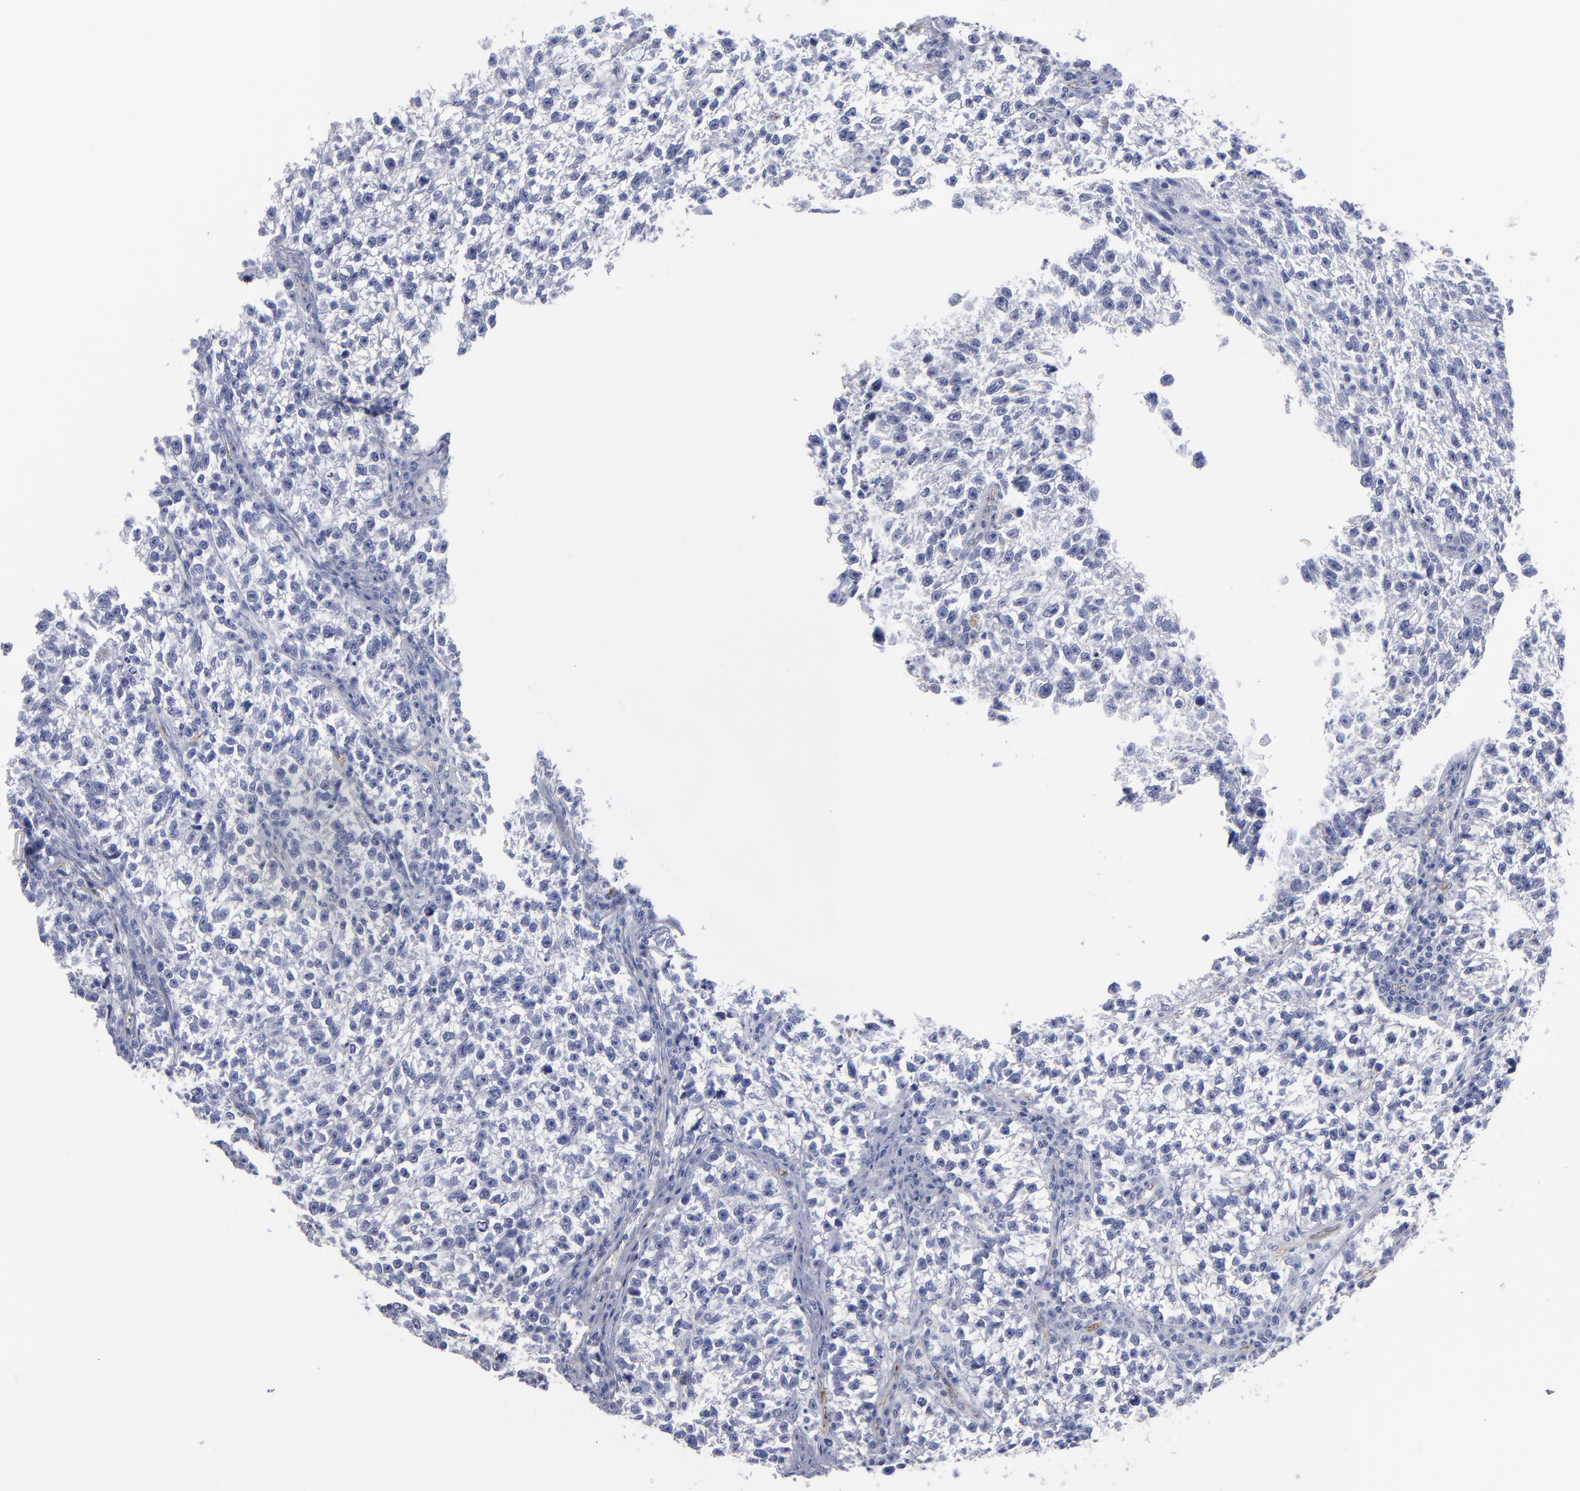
{"staining": {"intensity": "negative", "quantity": "none", "location": "none"}, "tissue": "testis cancer", "cell_type": "Tumor cells", "image_type": "cancer", "snomed": [{"axis": "morphology", "description": "Seminoma, NOS"}, {"axis": "topography", "description": "Testis"}], "caption": "High power microscopy photomicrograph of an immunohistochemistry micrograph of testis cancer (seminoma), revealing no significant expression in tumor cells. (Stains: DAB immunohistochemistry (IHC) with hematoxylin counter stain, Microscopy: brightfield microscopy at high magnification).", "gene": "TM4SF1", "patient": {"sex": "male", "age": 38}}